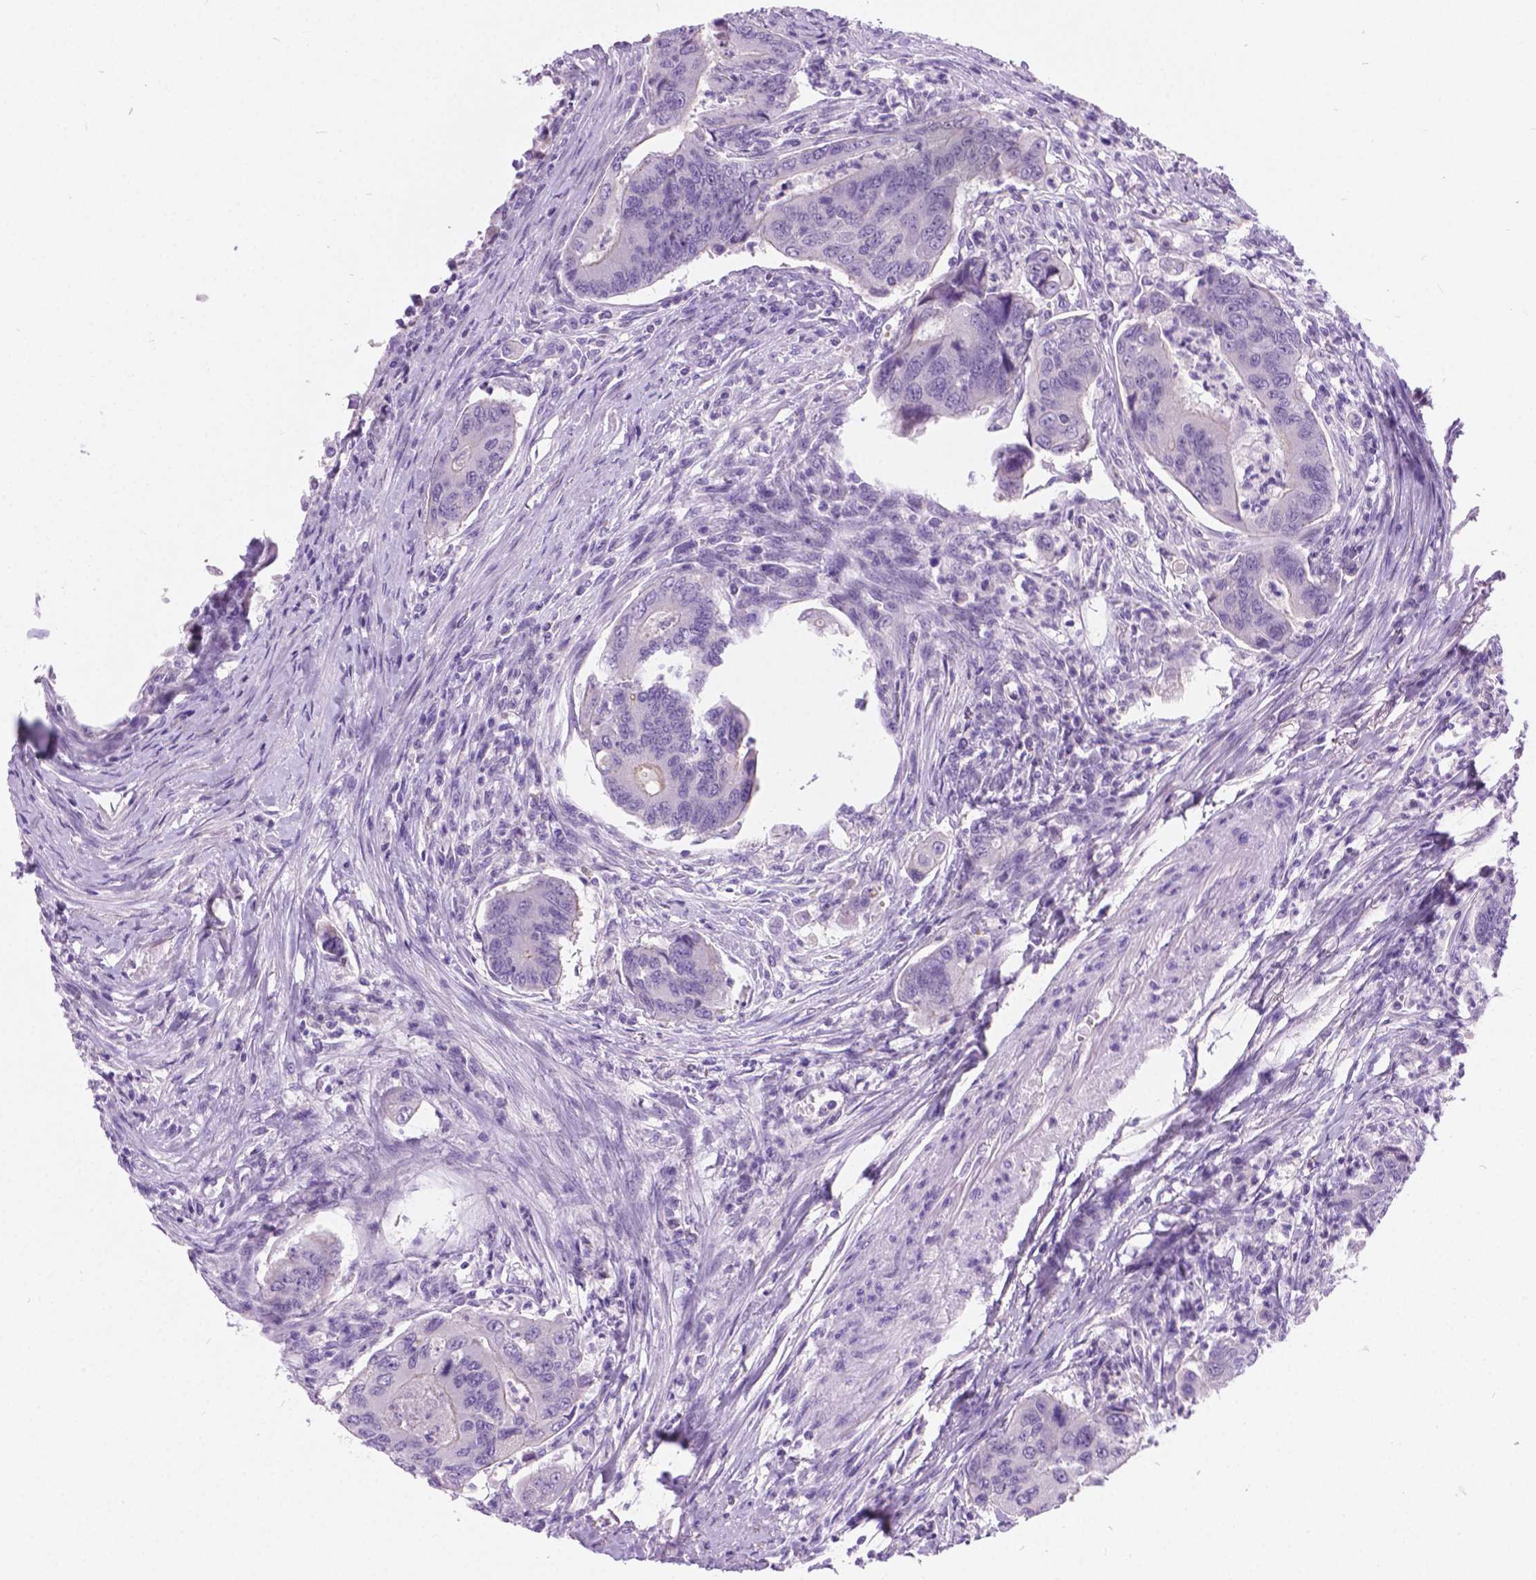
{"staining": {"intensity": "negative", "quantity": "none", "location": "none"}, "tissue": "colorectal cancer", "cell_type": "Tumor cells", "image_type": "cancer", "snomed": [{"axis": "morphology", "description": "Adenocarcinoma, NOS"}, {"axis": "topography", "description": "Colon"}], "caption": "DAB (3,3'-diaminobenzidine) immunohistochemical staining of colorectal cancer displays no significant positivity in tumor cells.", "gene": "ARMS2", "patient": {"sex": "female", "age": 67}}